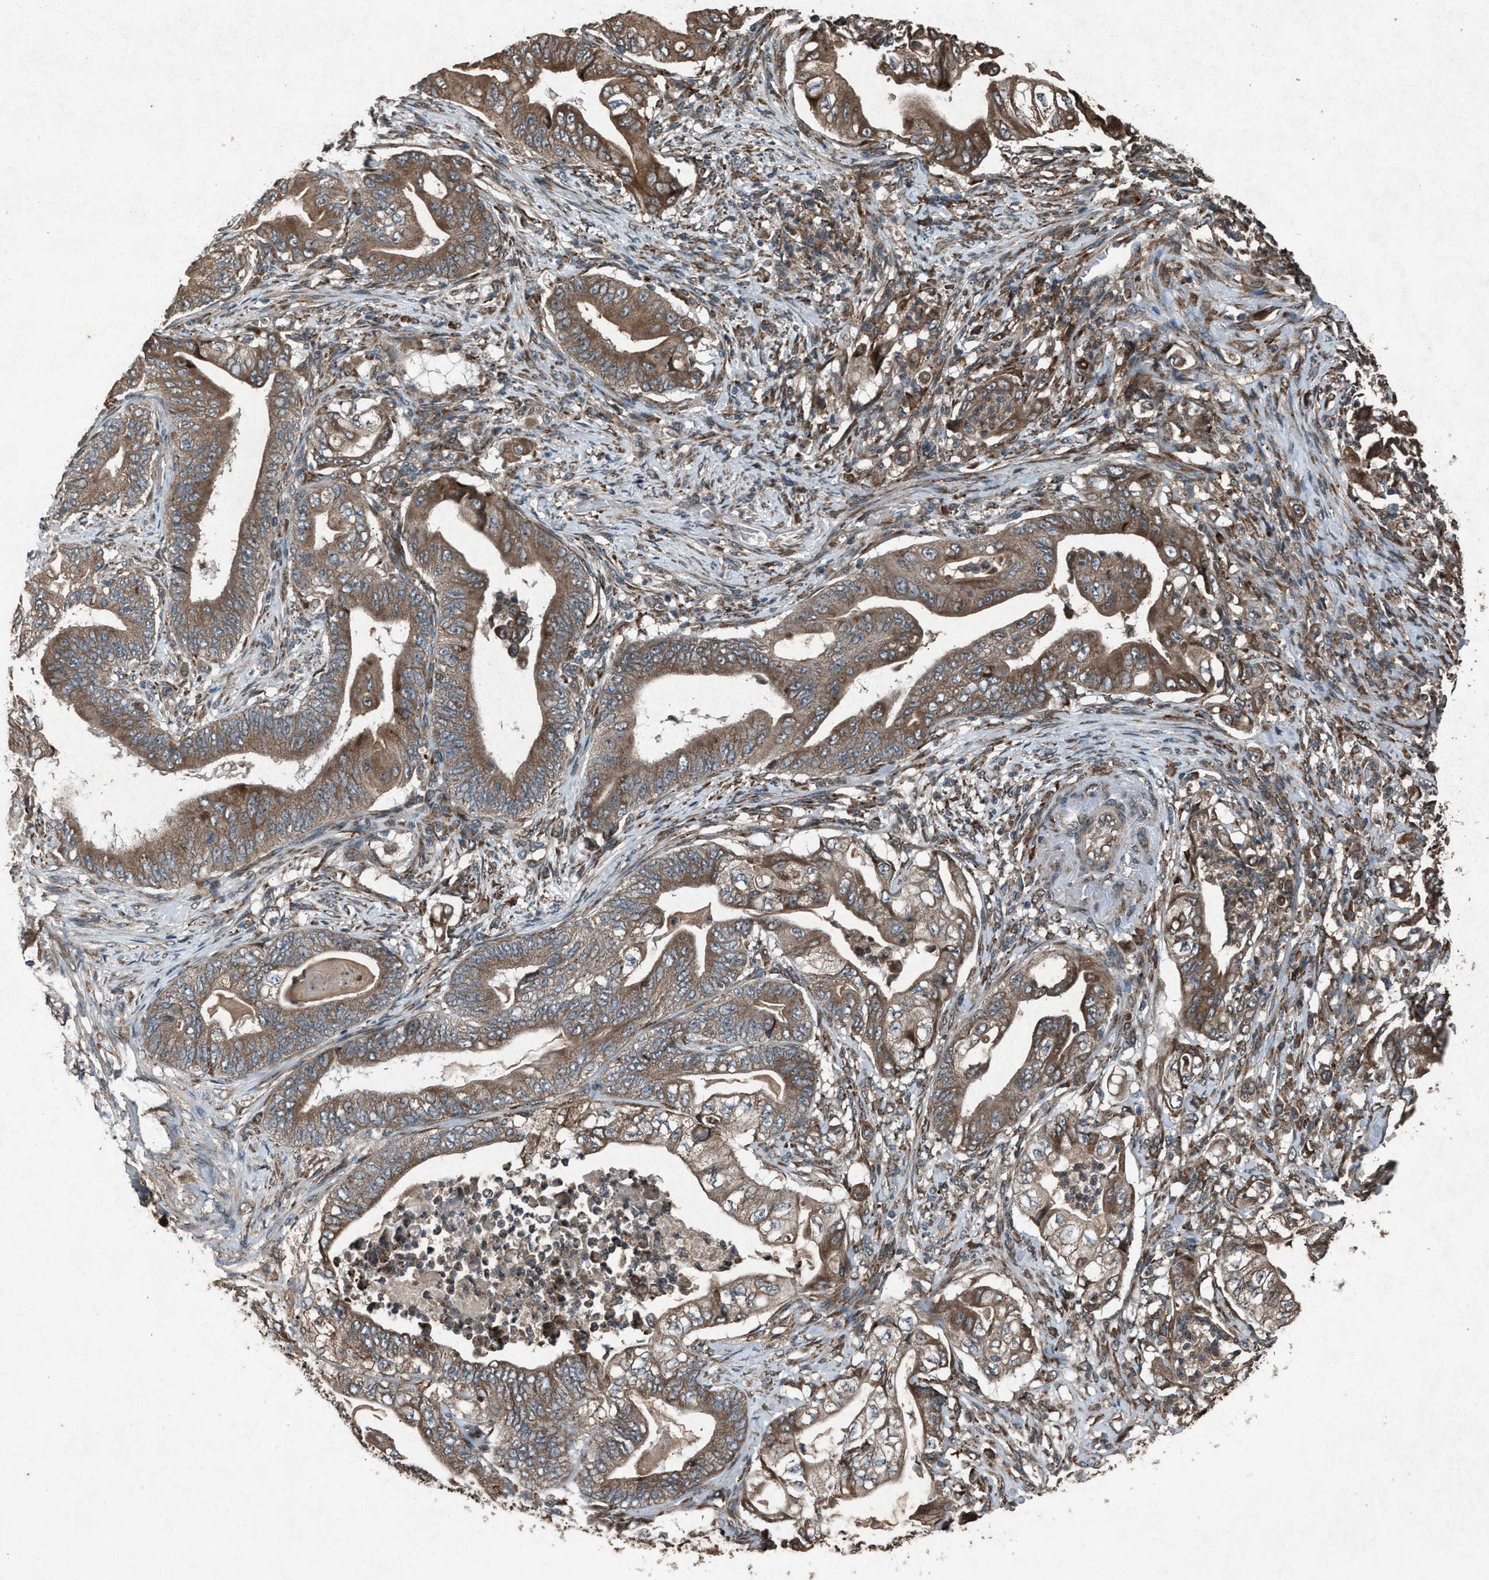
{"staining": {"intensity": "moderate", "quantity": ">75%", "location": "cytoplasmic/membranous"}, "tissue": "stomach cancer", "cell_type": "Tumor cells", "image_type": "cancer", "snomed": [{"axis": "morphology", "description": "Adenocarcinoma, NOS"}, {"axis": "topography", "description": "Stomach"}], "caption": "Brown immunohistochemical staining in human adenocarcinoma (stomach) demonstrates moderate cytoplasmic/membranous positivity in approximately >75% of tumor cells.", "gene": "CALR", "patient": {"sex": "female", "age": 73}}